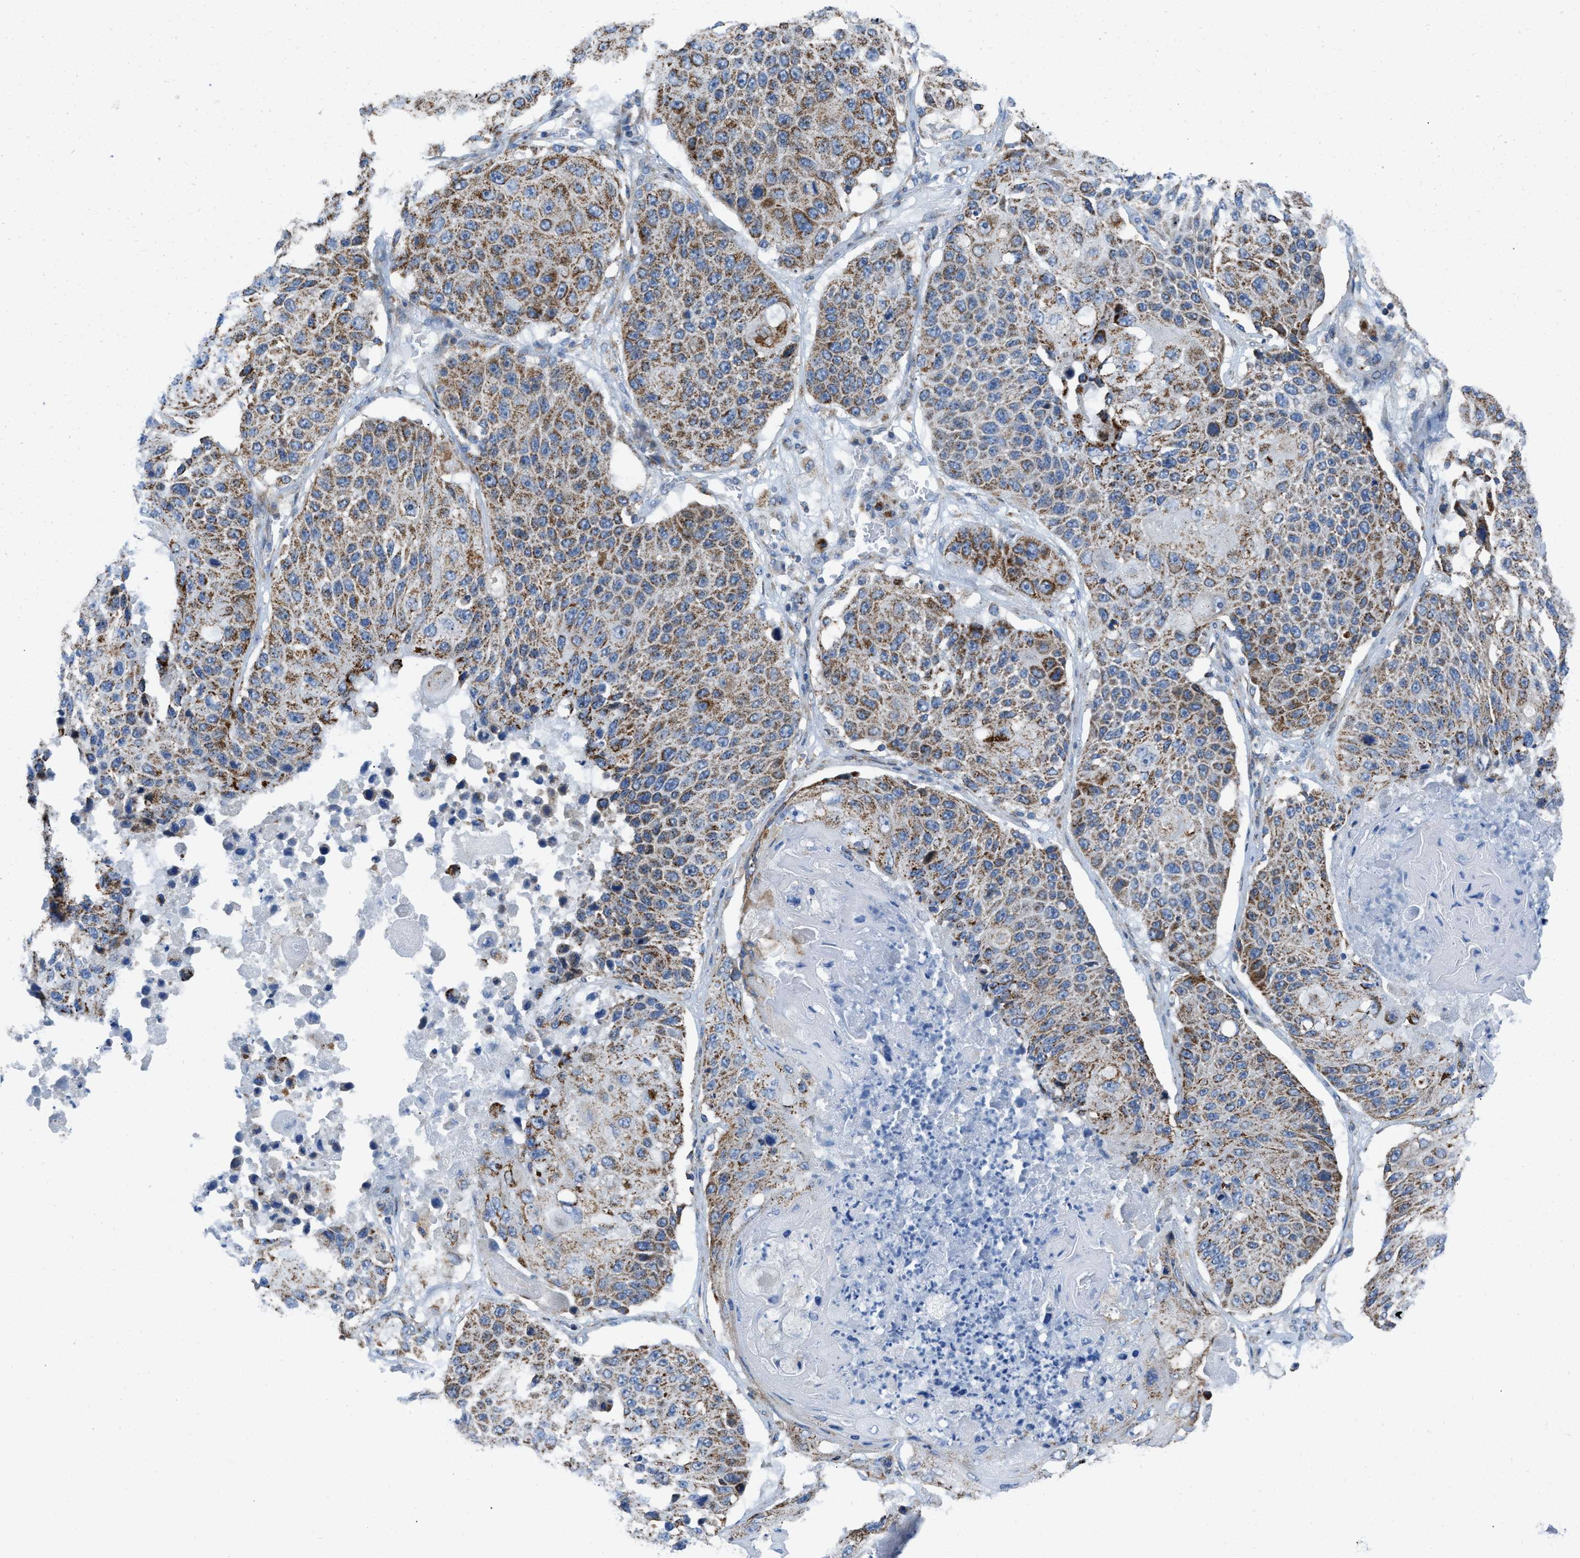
{"staining": {"intensity": "moderate", "quantity": ">75%", "location": "cytoplasmic/membranous"}, "tissue": "lung cancer", "cell_type": "Tumor cells", "image_type": "cancer", "snomed": [{"axis": "morphology", "description": "Squamous cell carcinoma, NOS"}, {"axis": "topography", "description": "Lung"}], "caption": "A micrograph of lung cancer (squamous cell carcinoma) stained for a protein displays moderate cytoplasmic/membranous brown staining in tumor cells.", "gene": "ETFB", "patient": {"sex": "male", "age": 61}}